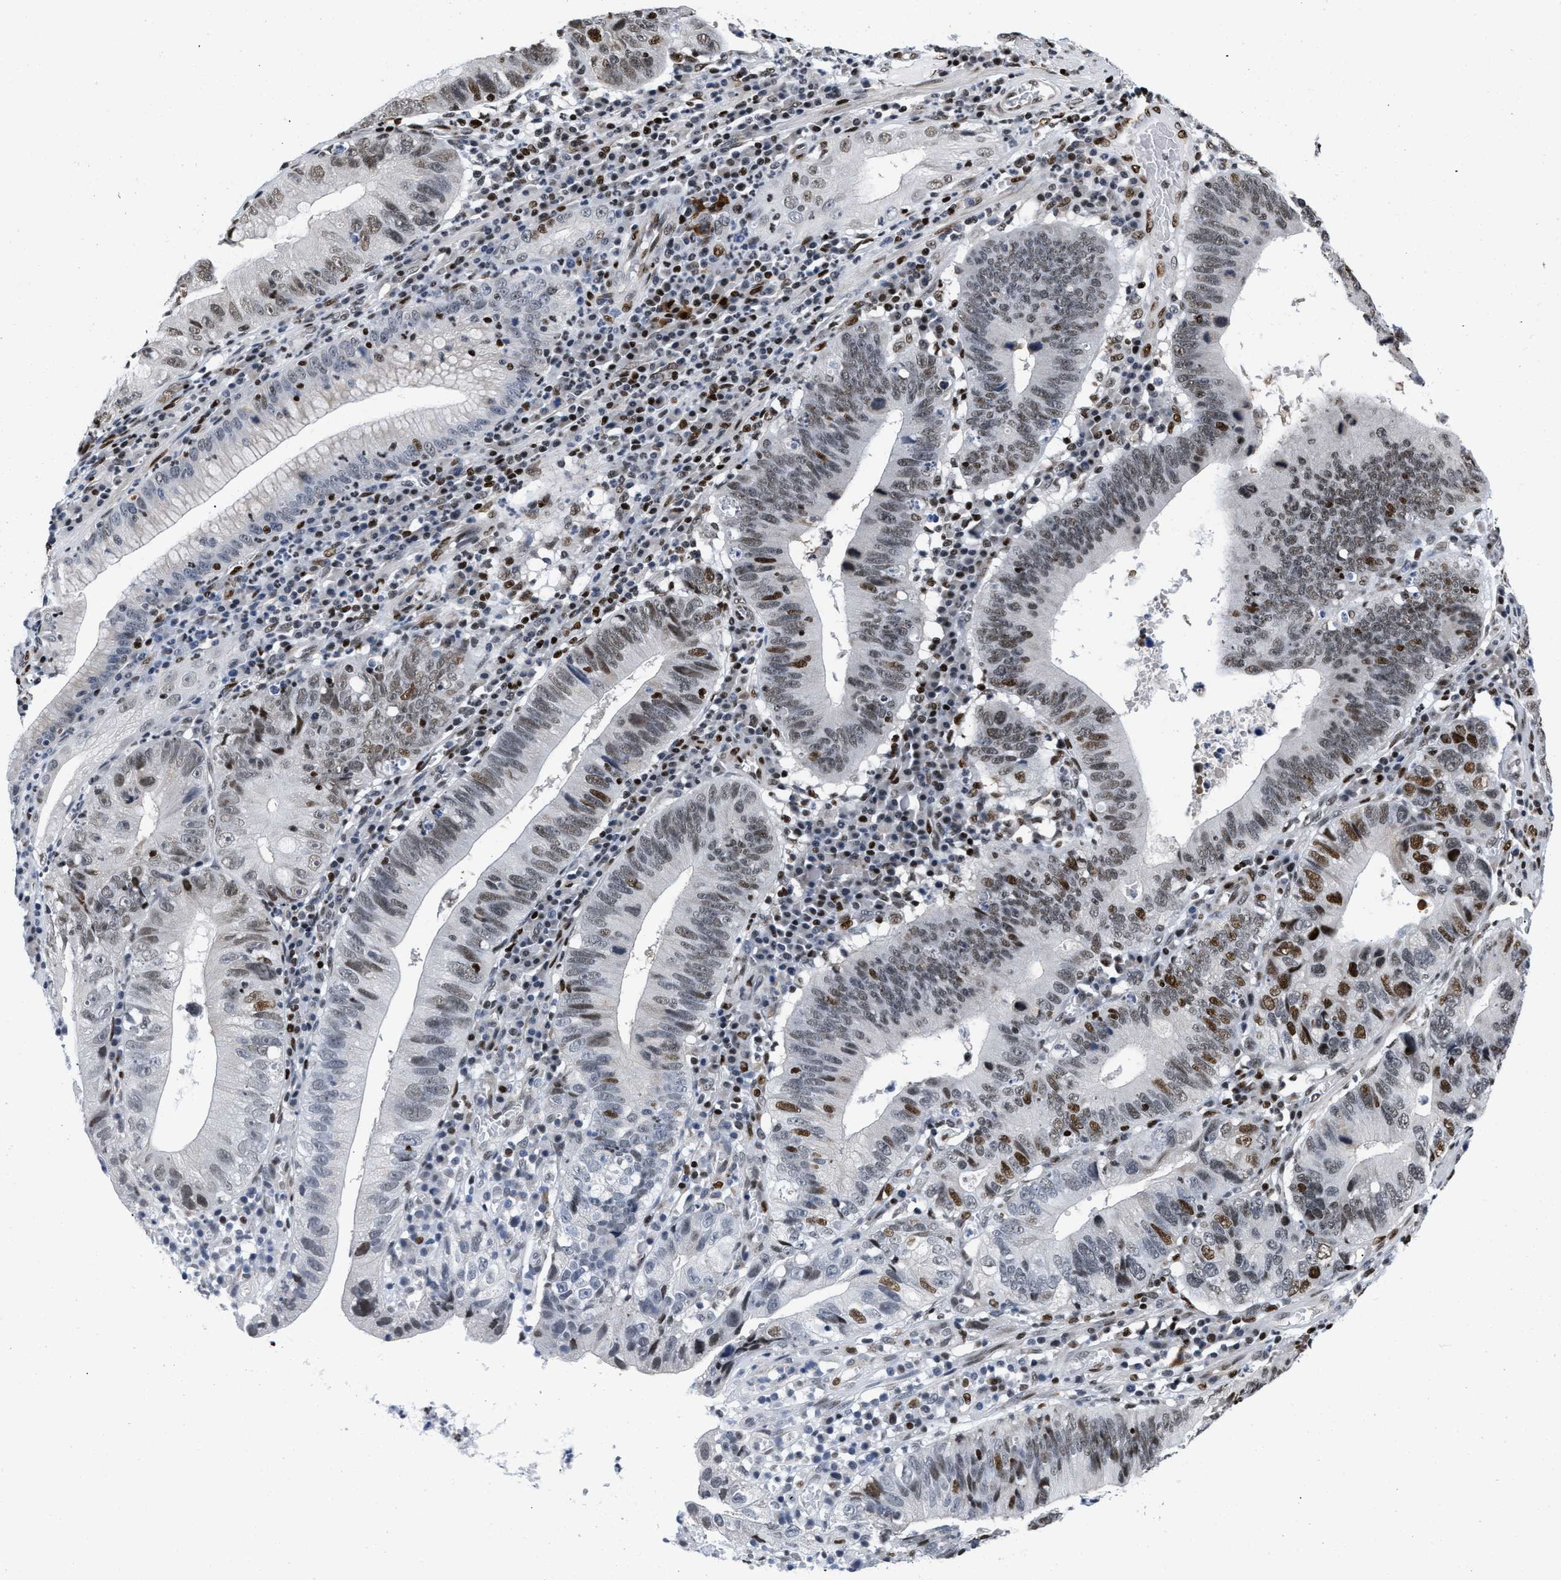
{"staining": {"intensity": "moderate", "quantity": "25%-75%", "location": "nuclear"}, "tissue": "stomach cancer", "cell_type": "Tumor cells", "image_type": "cancer", "snomed": [{"axis": "morphology", "description": "Adenocarcinoma, NOS"}, {"axis": "topography", "description": "Stomach"}], "caption": "Stomach cancer (adenocarcinoma) tissue exhibits moderate nuclear positivity in about 25%-75% of tumor cells", "gene": "CREB1", "patient": {"sex": "male", "age": 59}}